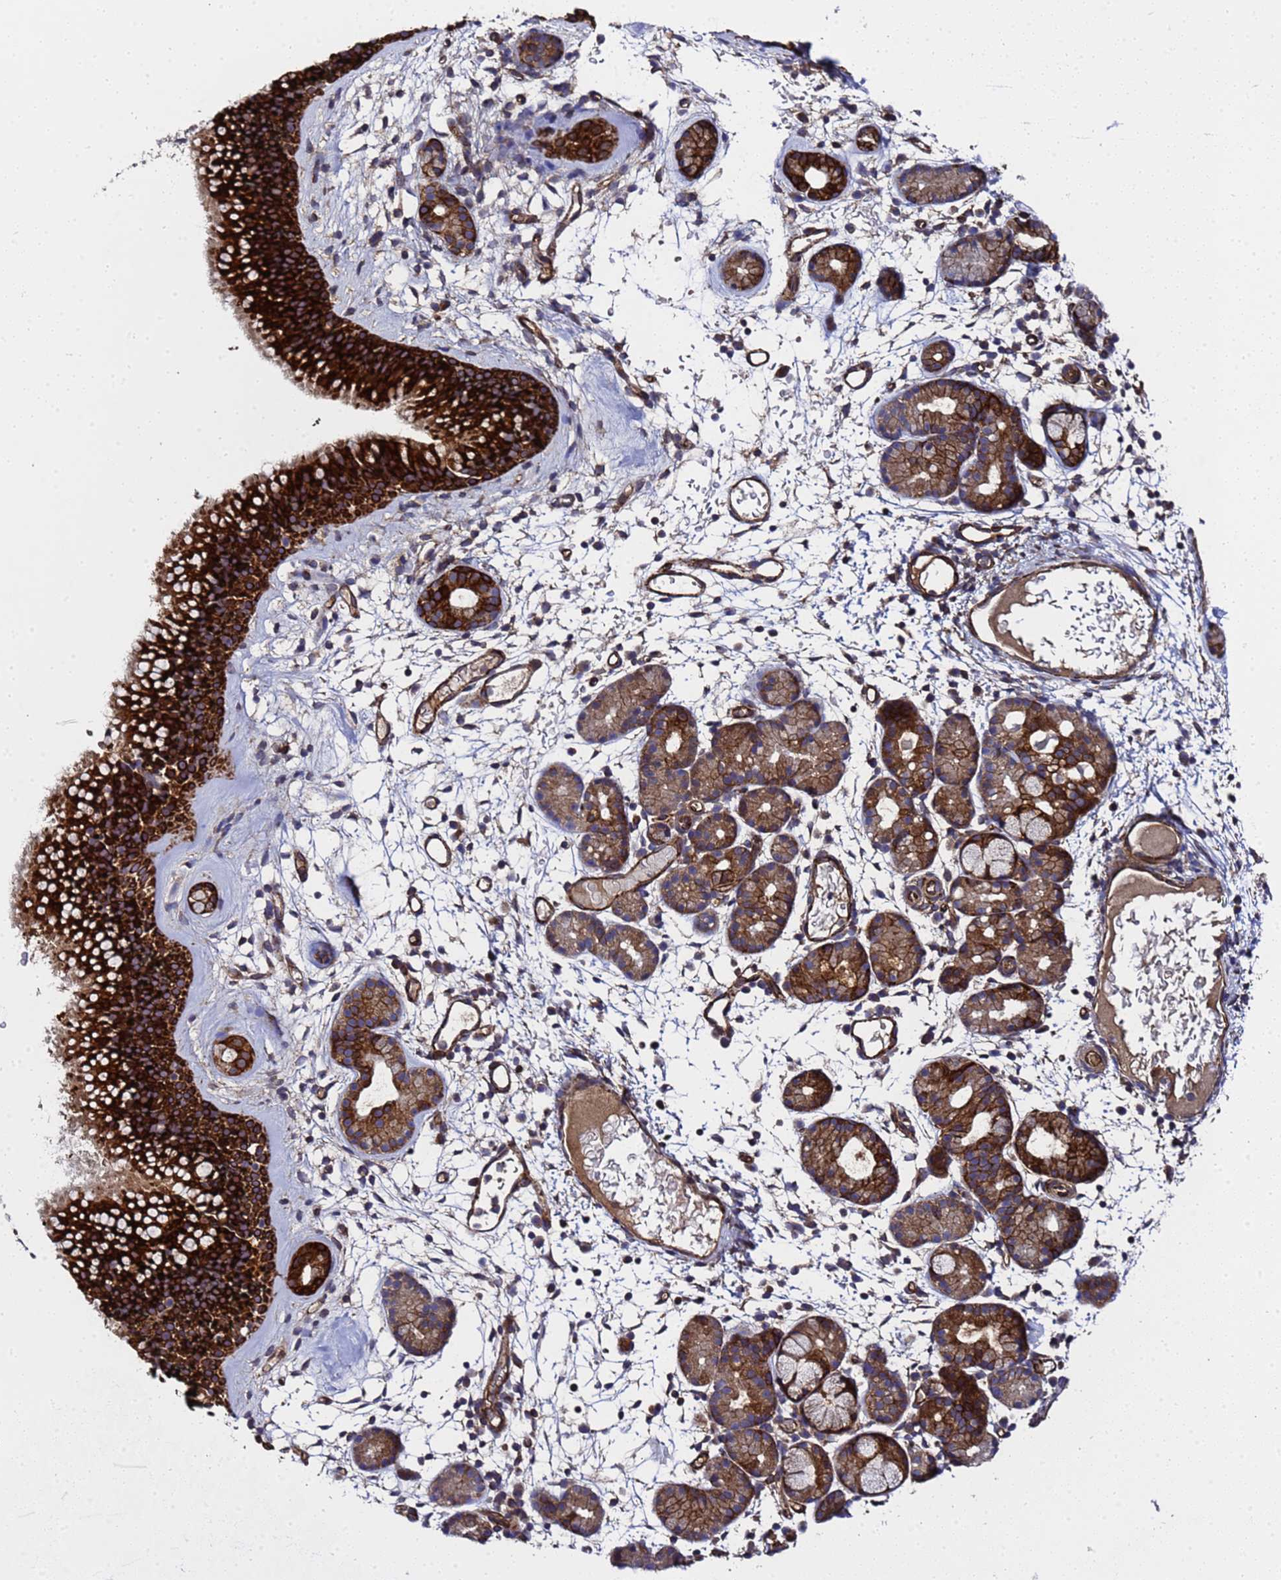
{"staining": {"intensity": "strong", "quantity": ">75%", "location": "cytoplasmic/membranous"}, "tissue": "nasopharynx", "cell_type": "Respiratory epithelial cells", "image_type": "normal", "snomed": [{"axis": "morphology", "description": "Normal tissue, NOS"}, {"axis": "topography", "description": "Nasopharynx"}], "caption": "Strong cytoplasmic/membranous staining is seen in about >75% of respiratory epithelial cells in unremarkable nasopharynx.", "gene": "MOCS1", "patient": {"sex": "female", "age": 81}}